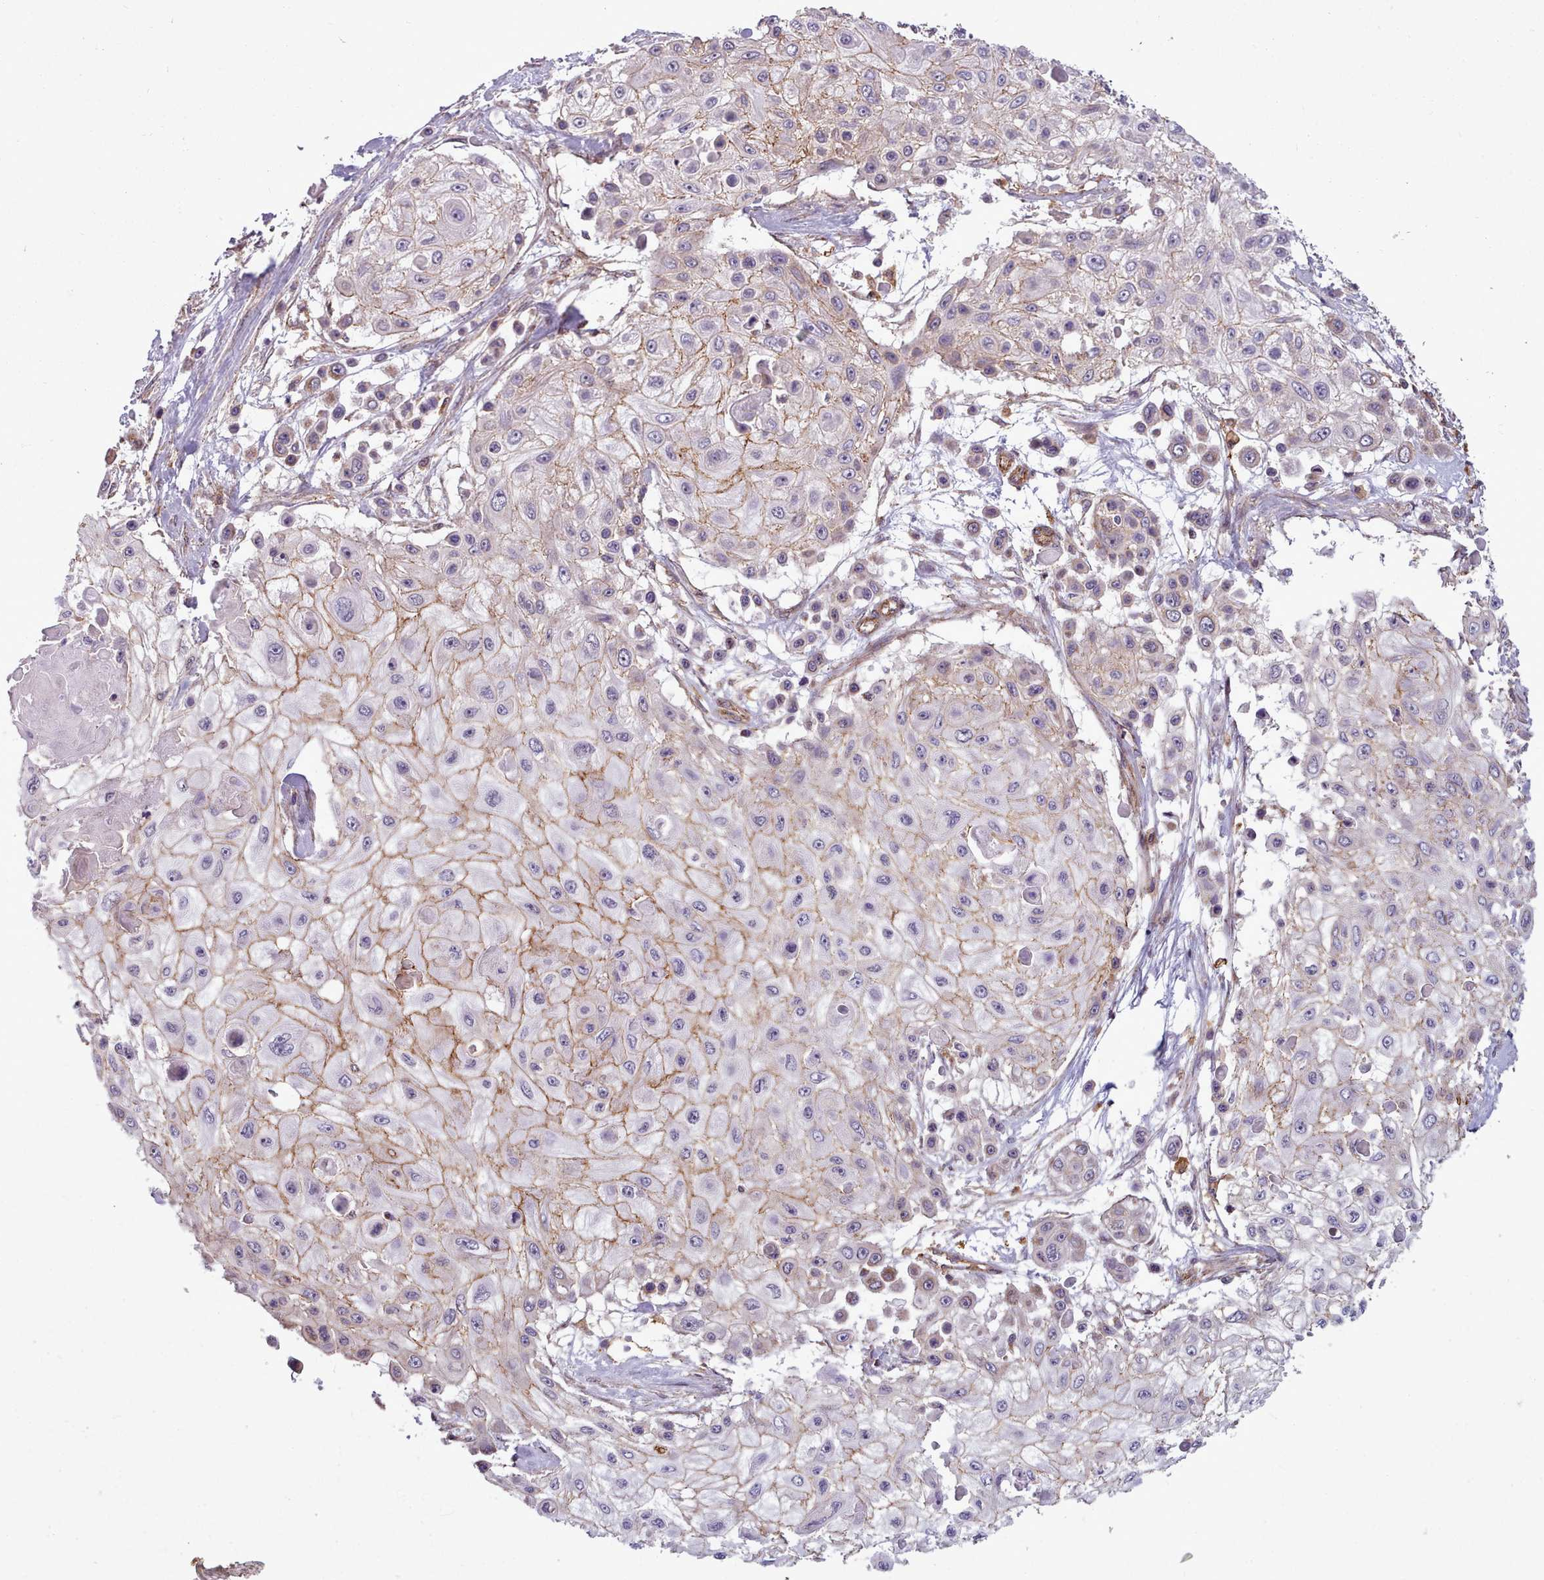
{"staining": {"intensity": "moderate", "quantity": "25%-75%", "location": "cytoplasmic/membranous"}, "tissue": "skin cancer", "cell_type": "Tumor cells", "image_type": "cancer", "snomed": [{"axis": "morphology", "description": "Squamous cell carcinoma, NOS"}, {"axis": "topography", "description": "Skin"}], "caption": "IHC (DAB) staining of human skin cancer demonstrates moderate cytoplasmic/membranous protein staining in about 25%-75% of tumor cells. (brown staining indicates protein expression, while blue staining denotes nuclei).", "gene": "MRPL46", "patient": {"sex": "male", "age": 67}}